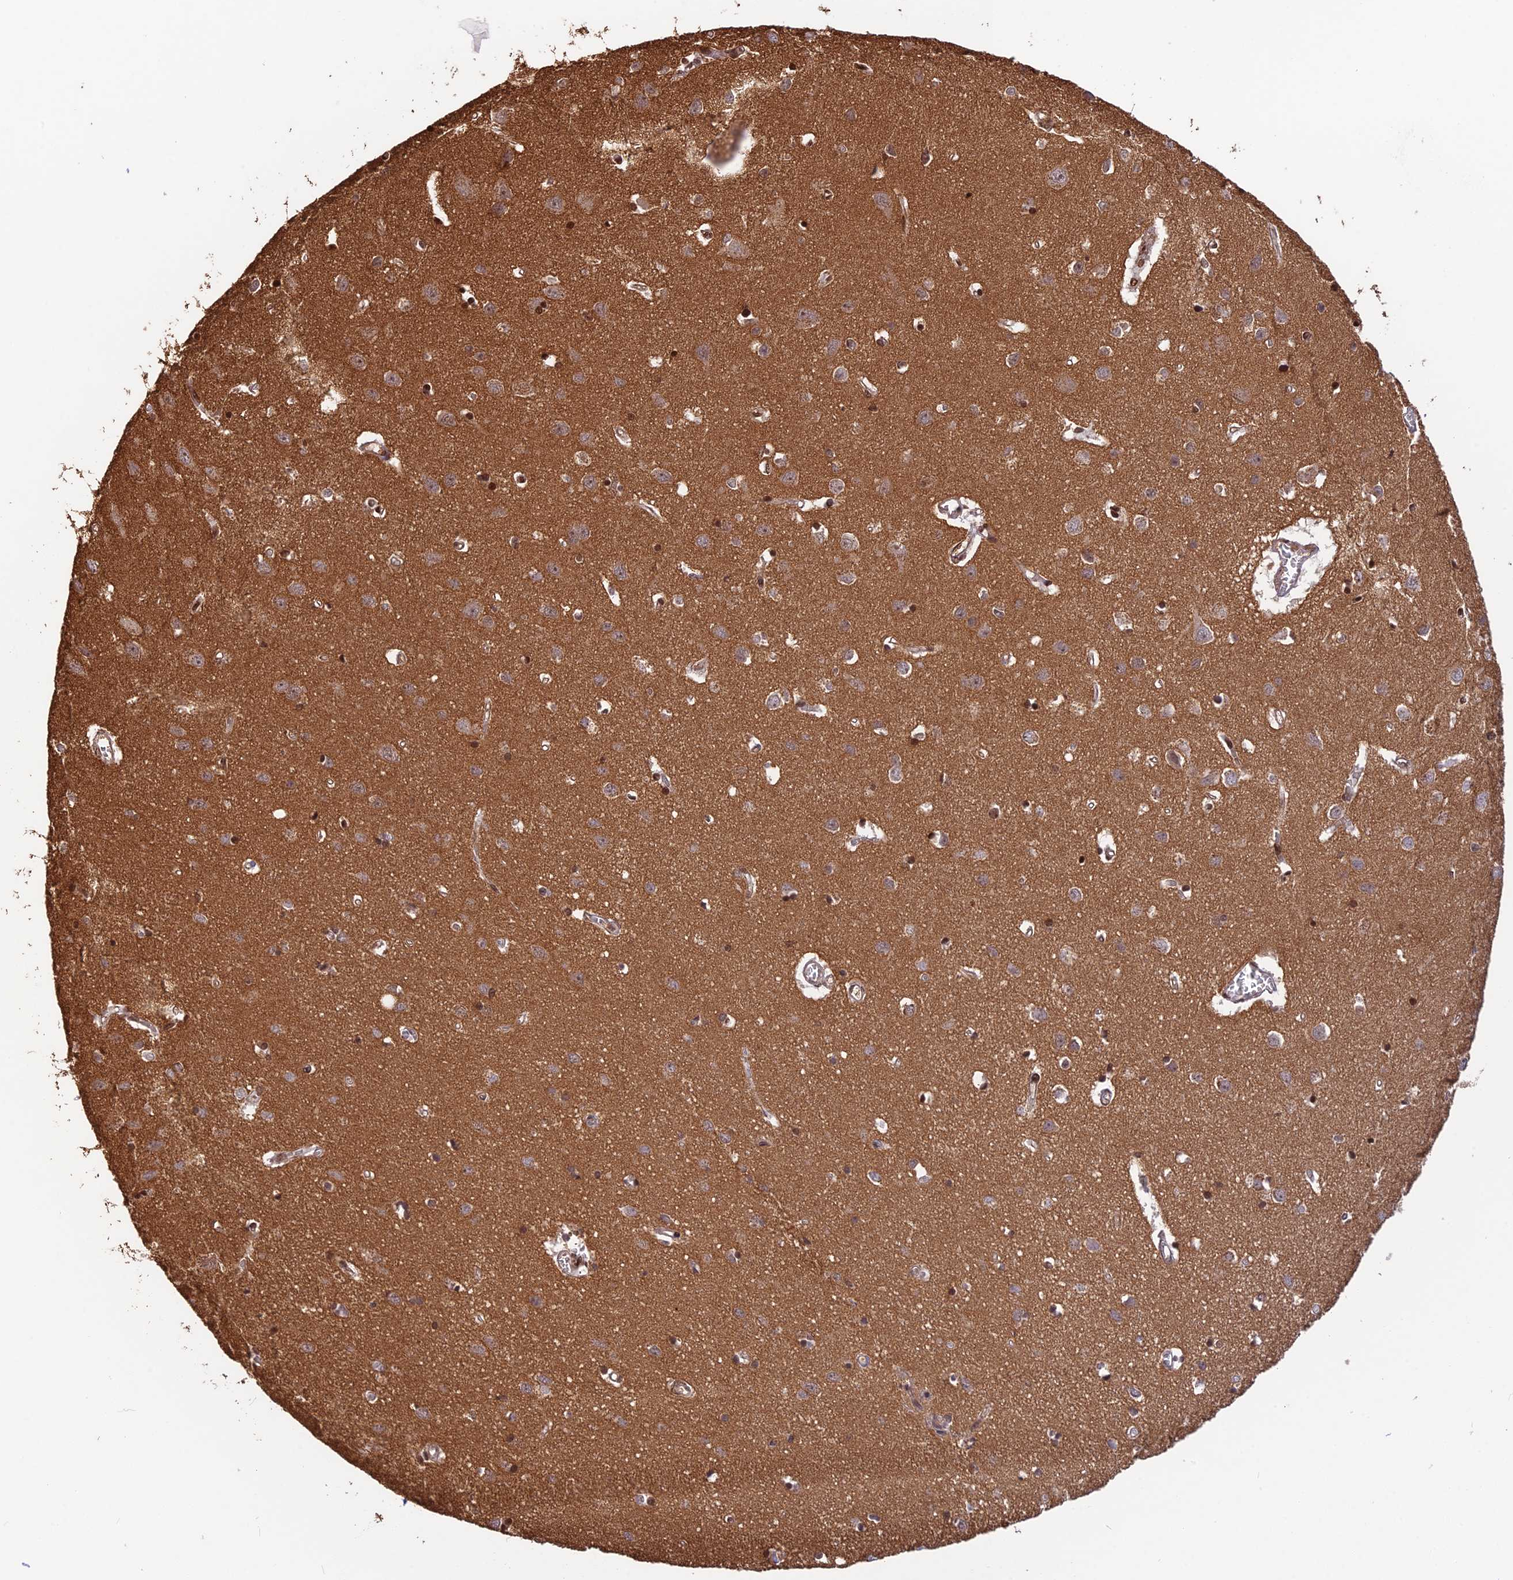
{"staining": {"intensity": "moderate", "quantity": "25%-75%", "location": "nuclear"}, "tissue": "cerebral cortex", "cell_type": "Endothelial cells", "image_type": "normal", "snomed": [{"axis": "morphology", "description": "Normal tissue, NOS"}, {"axis": "topography", "description": "Cerebral cortex"}], "caption": "Cerebral cortex stained for a protein (brown) displays moderate nuclear positive staining in approximately 25%-75% of endothelial cells.", "gene": "ZNF436", "patient": {"sex": "female", "age": 64}}